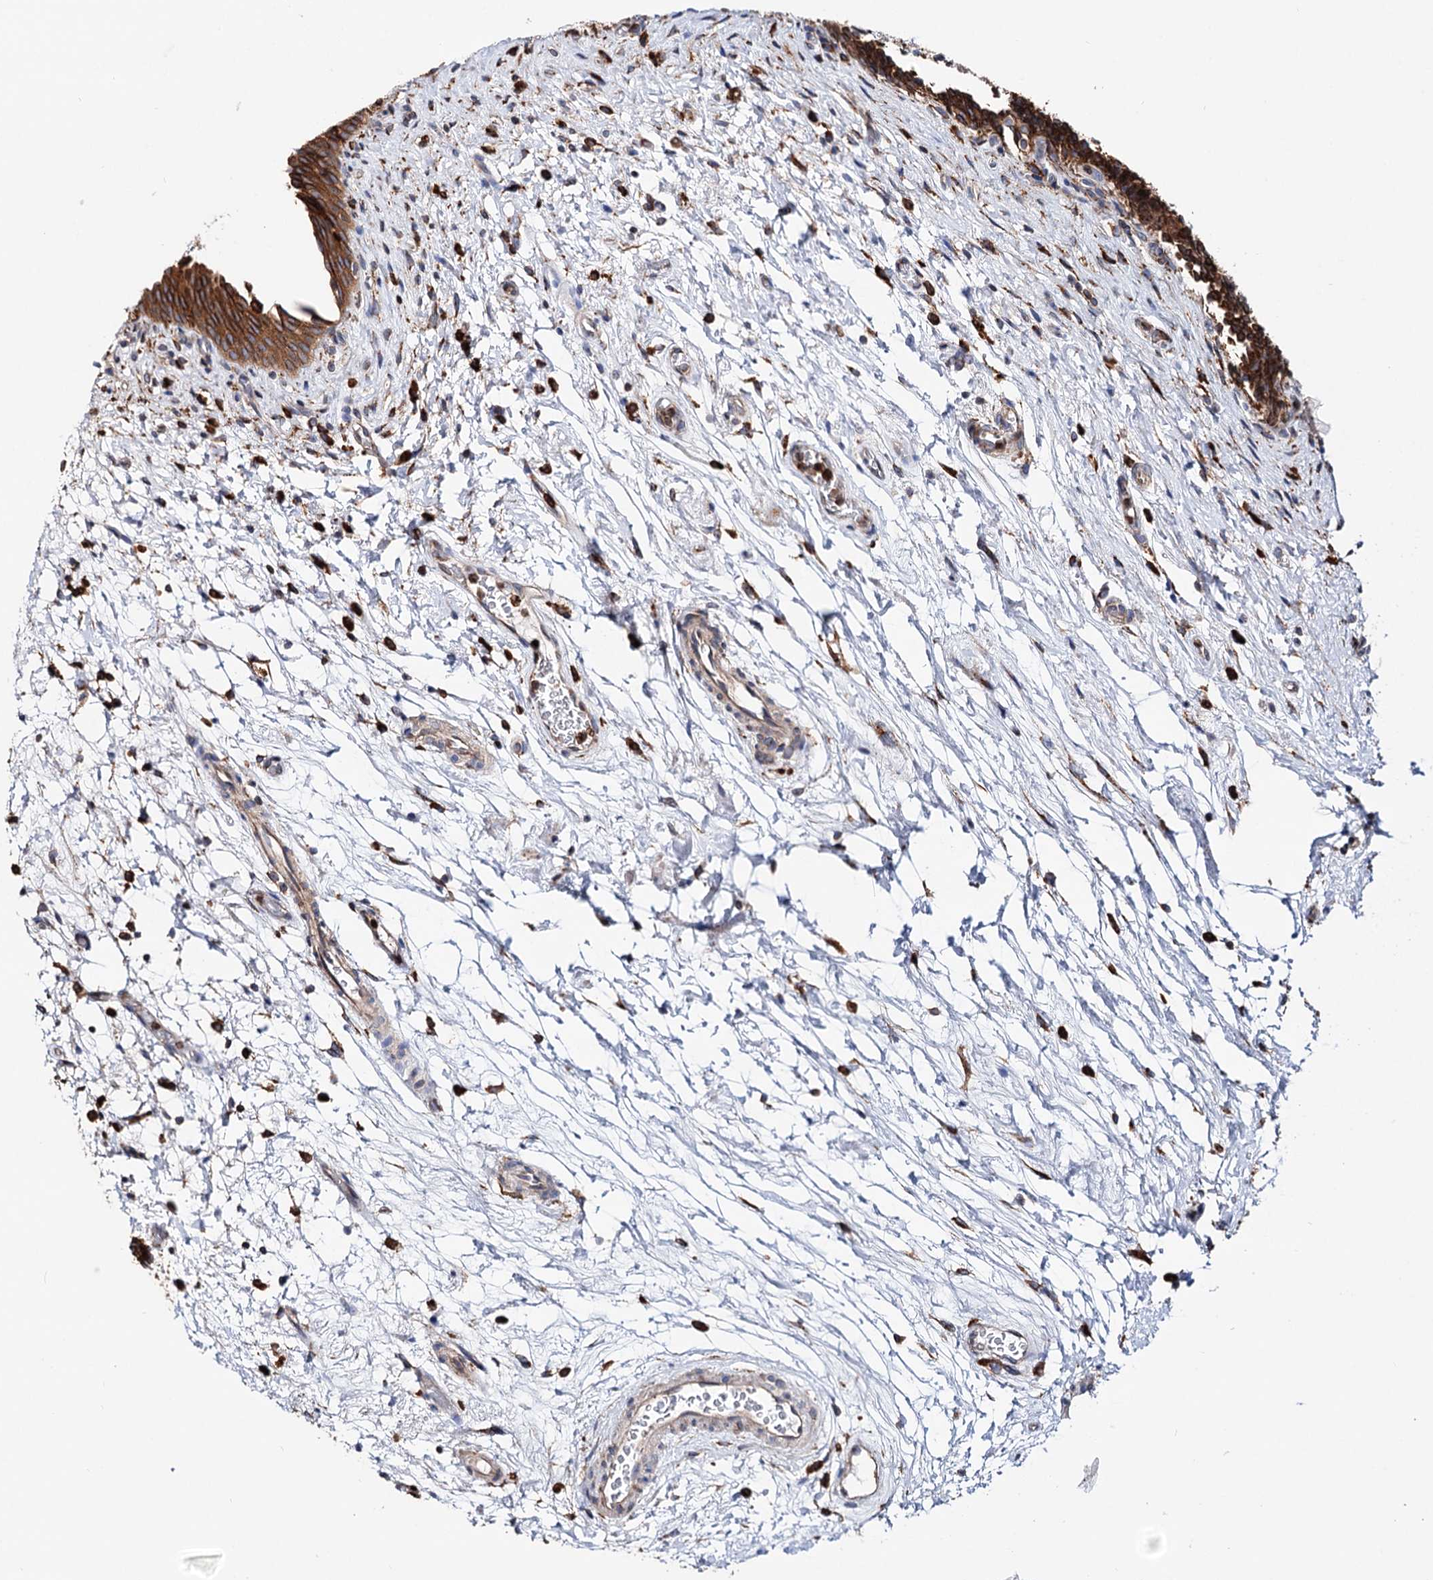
{"staining": {"intensity": "moderate", "quantity": ">75%", "location": "cytoplasmic/membranous"}, "tissue": "urinary bladder", "cell_type": "Urothelial cells", "image_type": "normal", "snomed": [{"axis": "morphology", "description": "Normal tissue, NOS"}, {"axis": "topography", "description": "Urinary bladder"}], "caption": "Protein staining shows moderate cytoplasmic/membranous positivity in about >75% of urothelial cells in normal urinary bladder.", "gene": "ERP29", "patient": {"sex": "male", "age": 83}}